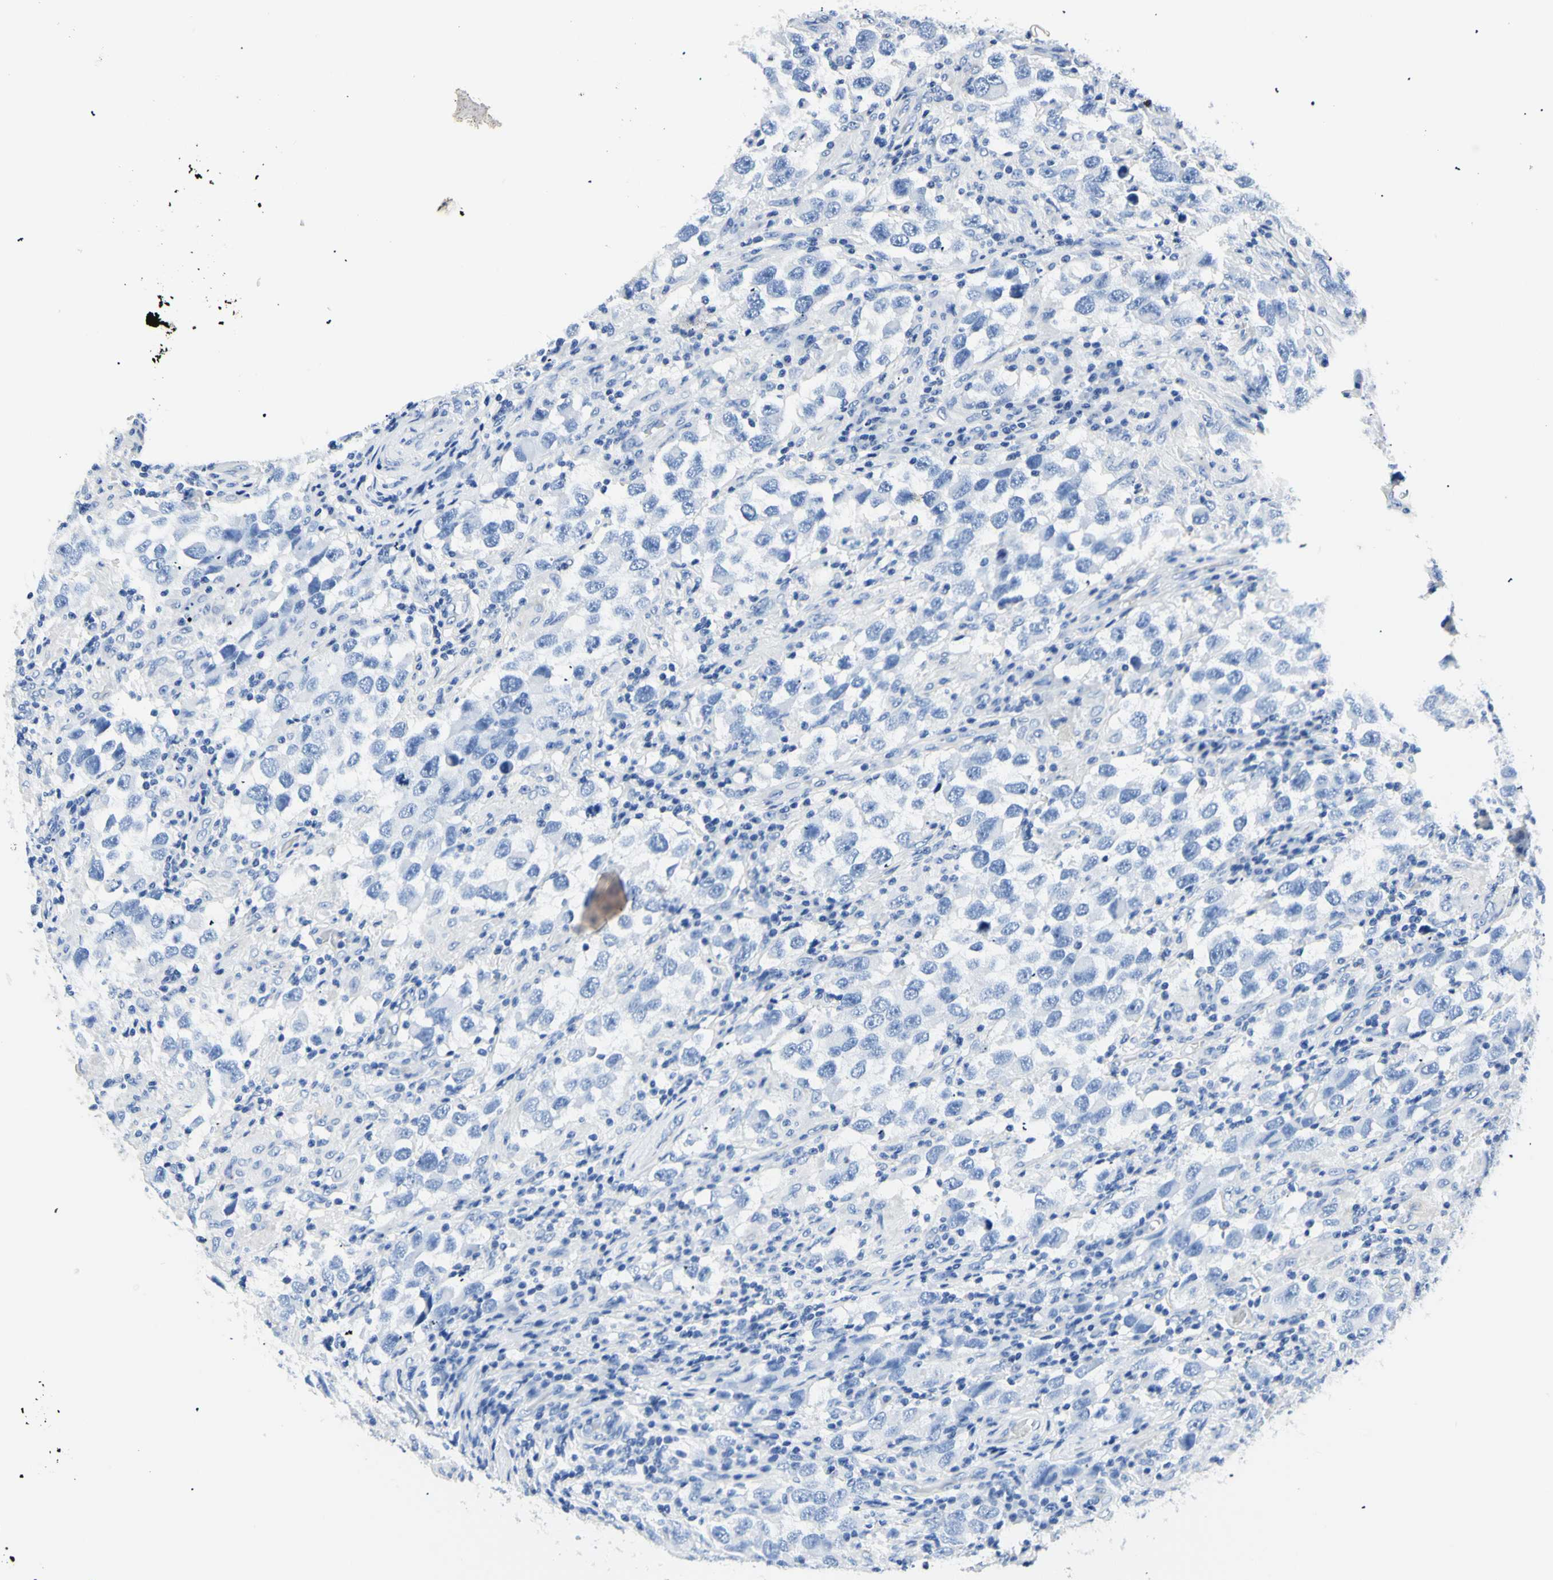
{"staining": {"intensity": "negative", "quantity": "none", "location": "none"}, "tissue": "testis cancer", "cell_type": "Tumor cells", "image_type": "cancer", "snomed": [{"axis": "morphology", "description": "Carcinoma, Embryonal, NOS"}, {"axis": "topography", "description": "Testis"}], "caption": "Protein analysis of testis cancer shows no significant positivity in tumor cells.", "gene": "HPCA", "patient": {"sex": "male", "age": 21}}